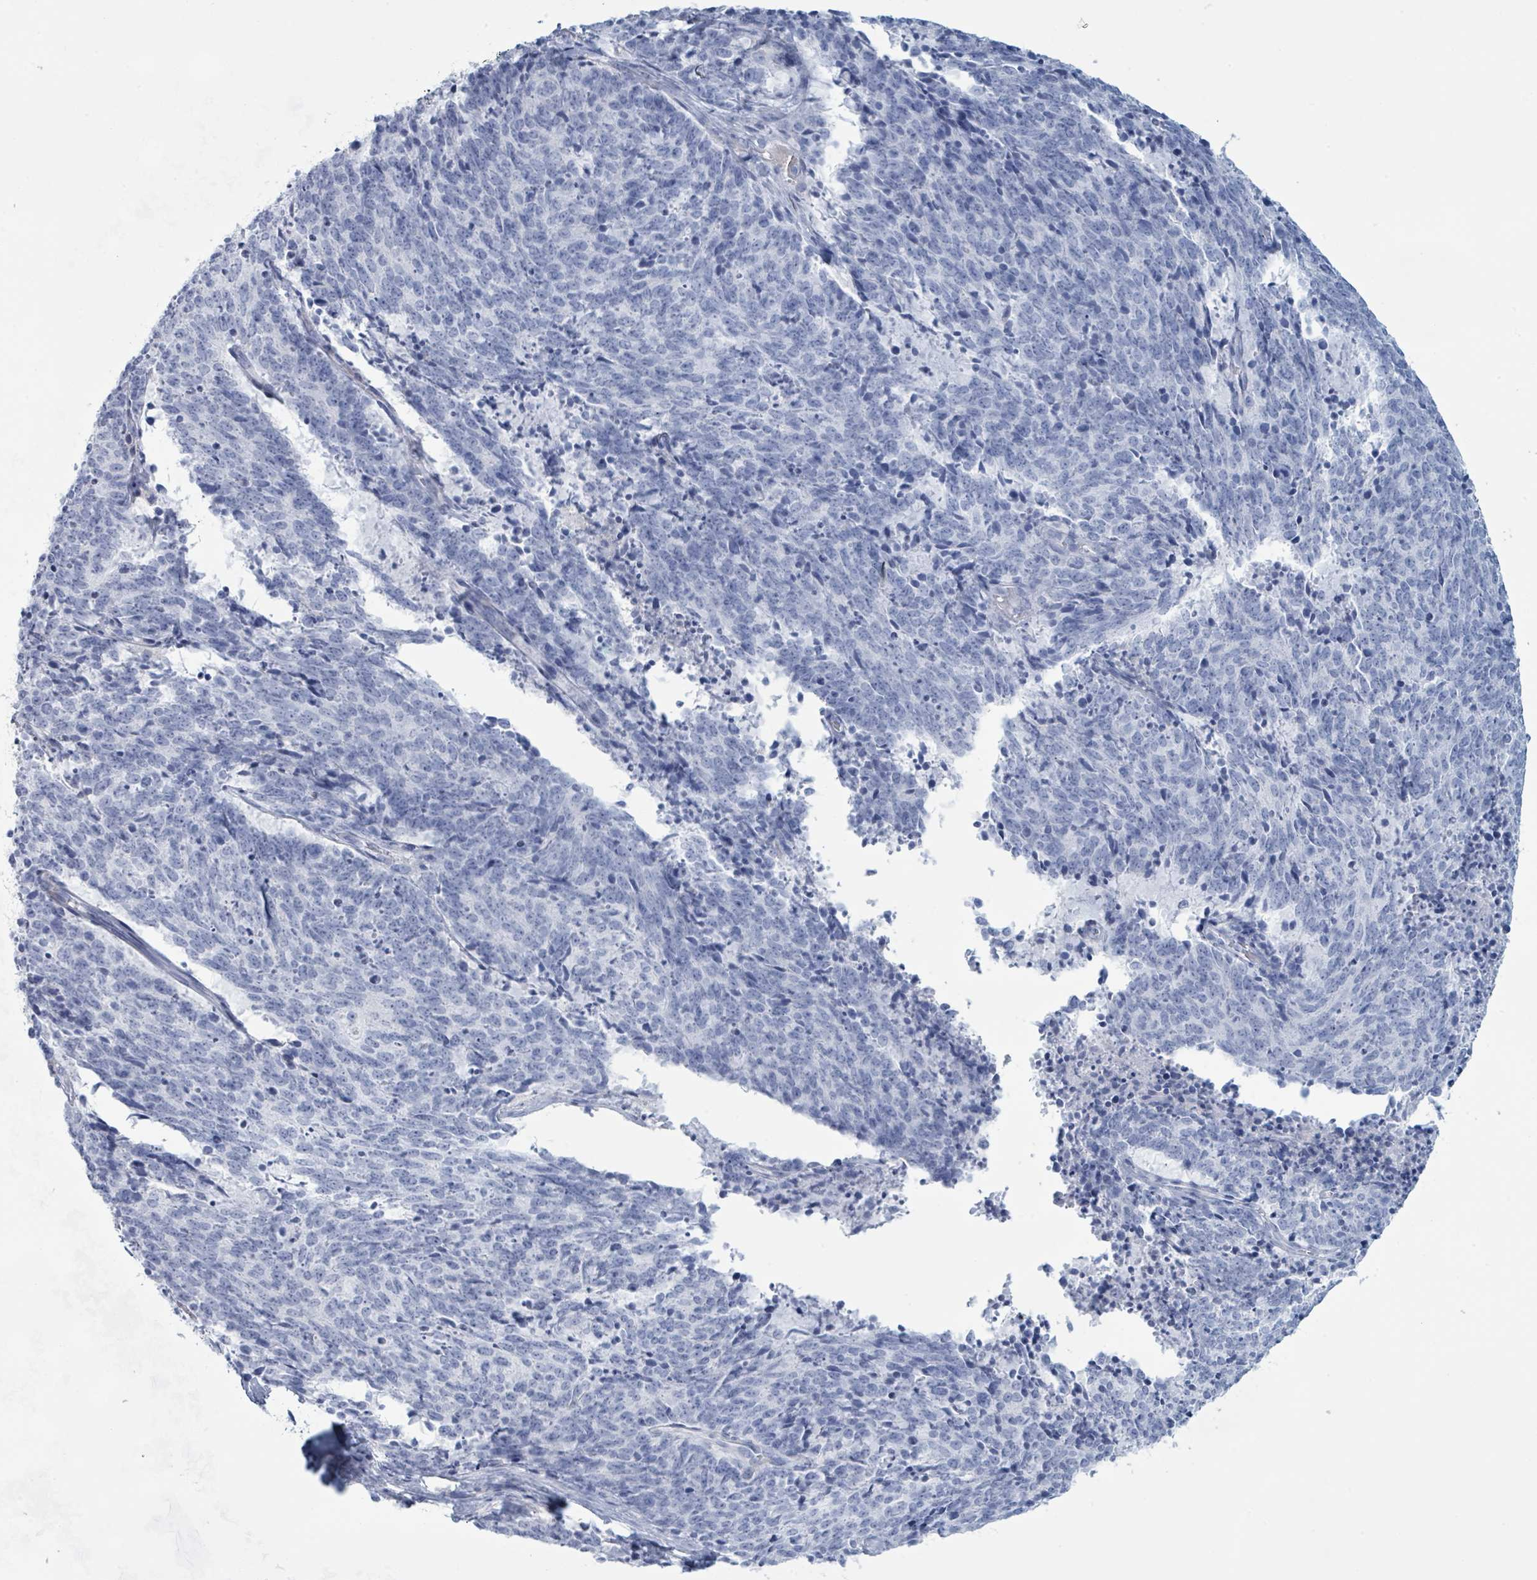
{"staining": {"intensity": "negative", "quantity": "none", "location": "none"}, "tissue": "cervical cancer", "cell_type": "Tumor cells", "image_type": "cancer", "snomed": [{"axis": "morphology", "description": "Squamous cell carcinoma, NOS"}, {"axis": "topography", "description": "Cervix"}], "caption": "Immunohistochemical staining of cervical squamous cell carcinoma shows no significant positivity in tumor cells. (Stains: DAB immunohistochemistry with hematoxylin counter stain, Microscopy: brightfield microscopy at high magnification).", "gene": "PGA3", "patient": {"sex": "female", "age": 29}}